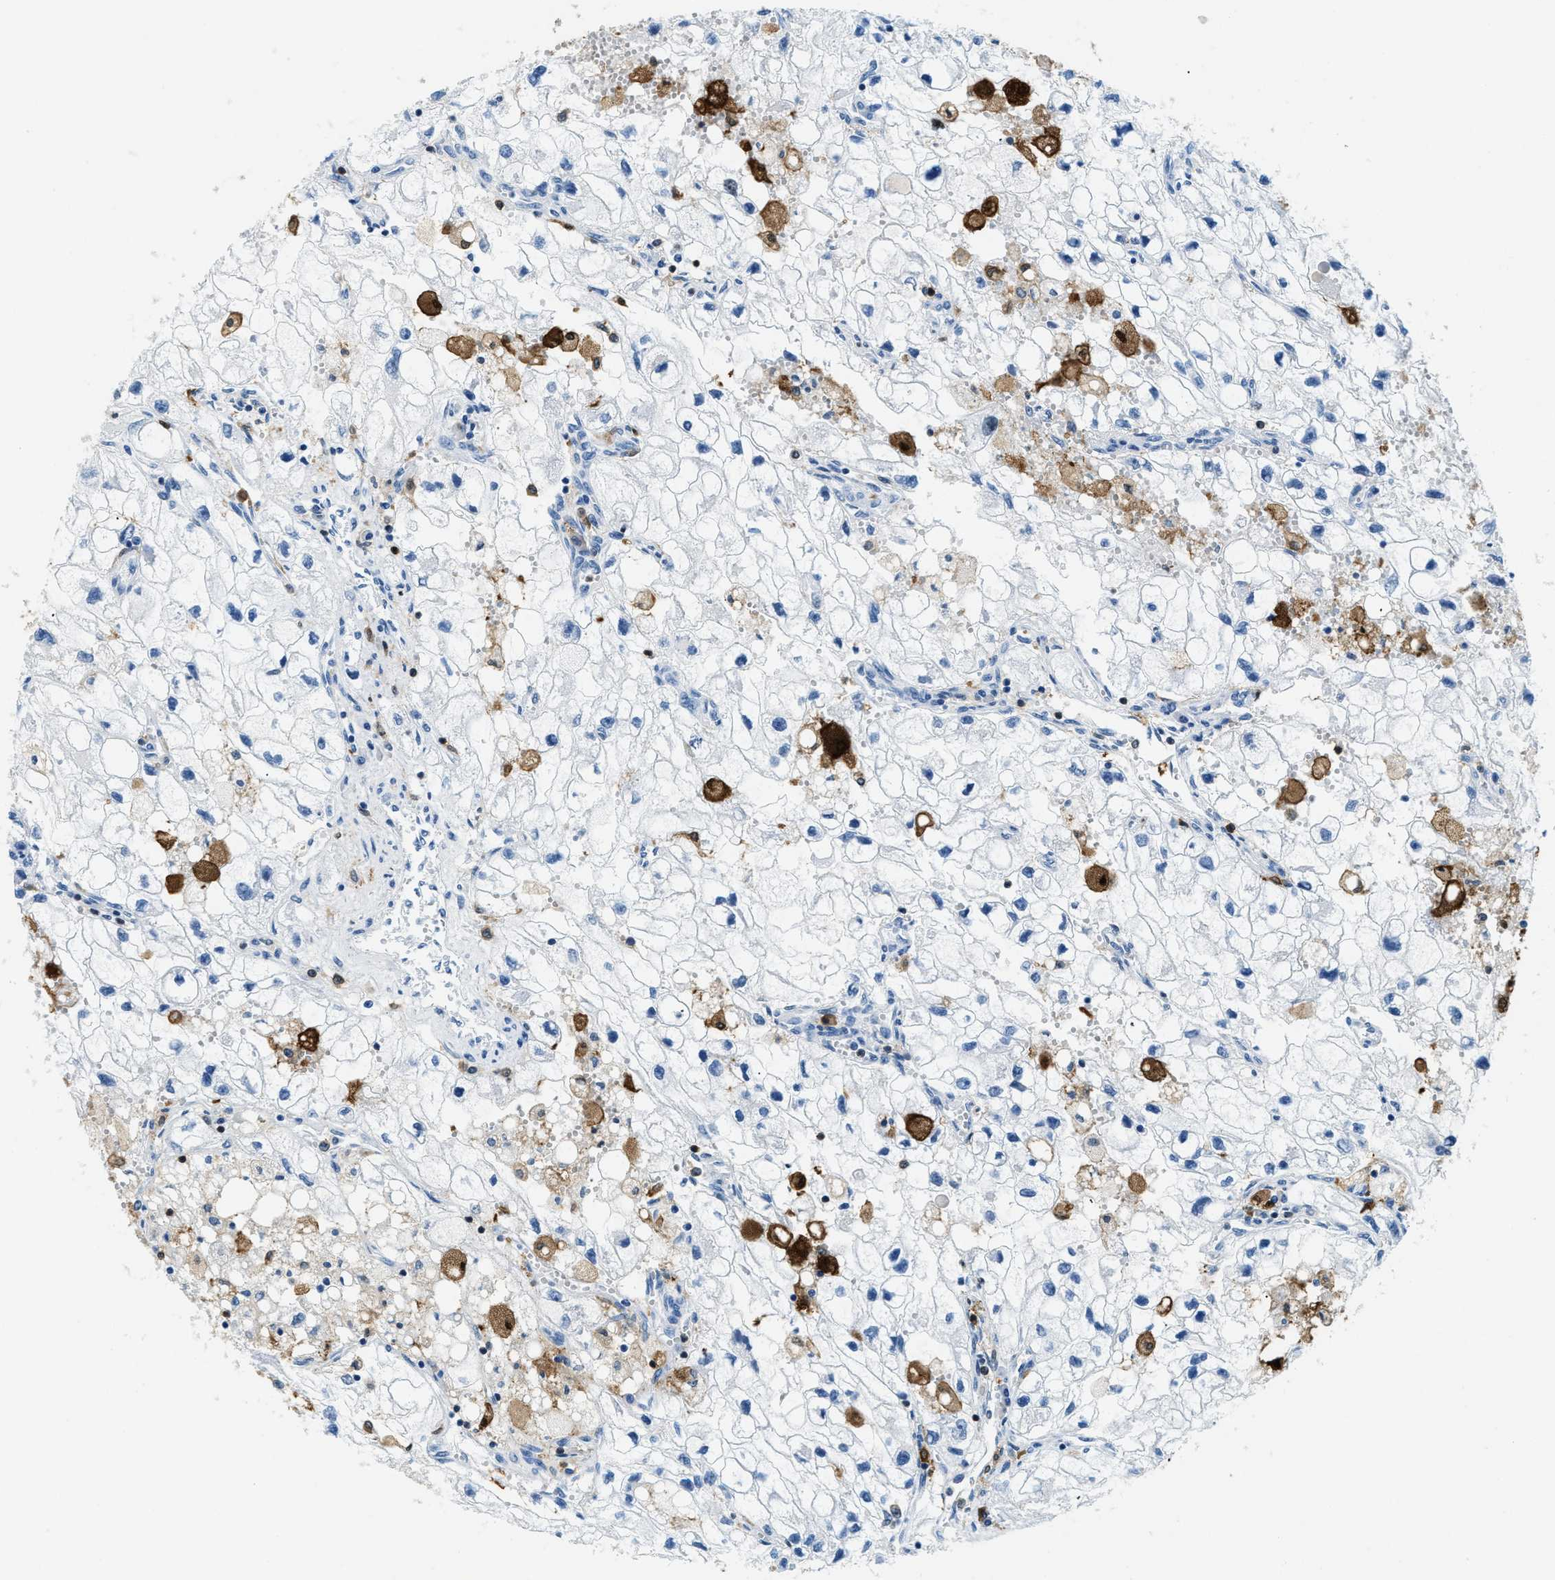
{"staining": {"intensity": "negative", "quantity": "none", "location": "none"}, "tissue": "renal cancer", "cell_type": "Tumor cells", "image_type": "cancer", "snomed": [{"axis": "morphology", "description": "Adenocarcinoma, NOS"}, {"axis": "topography", "description": "Kidney"}], "caption": "This is an immunohistochemistry (IHC) histopathology image of renal adenocarcinoma. There is no staining in tumor cells.", "gene": "CAPG", "patient": {"sex": "female", "age": 70}}